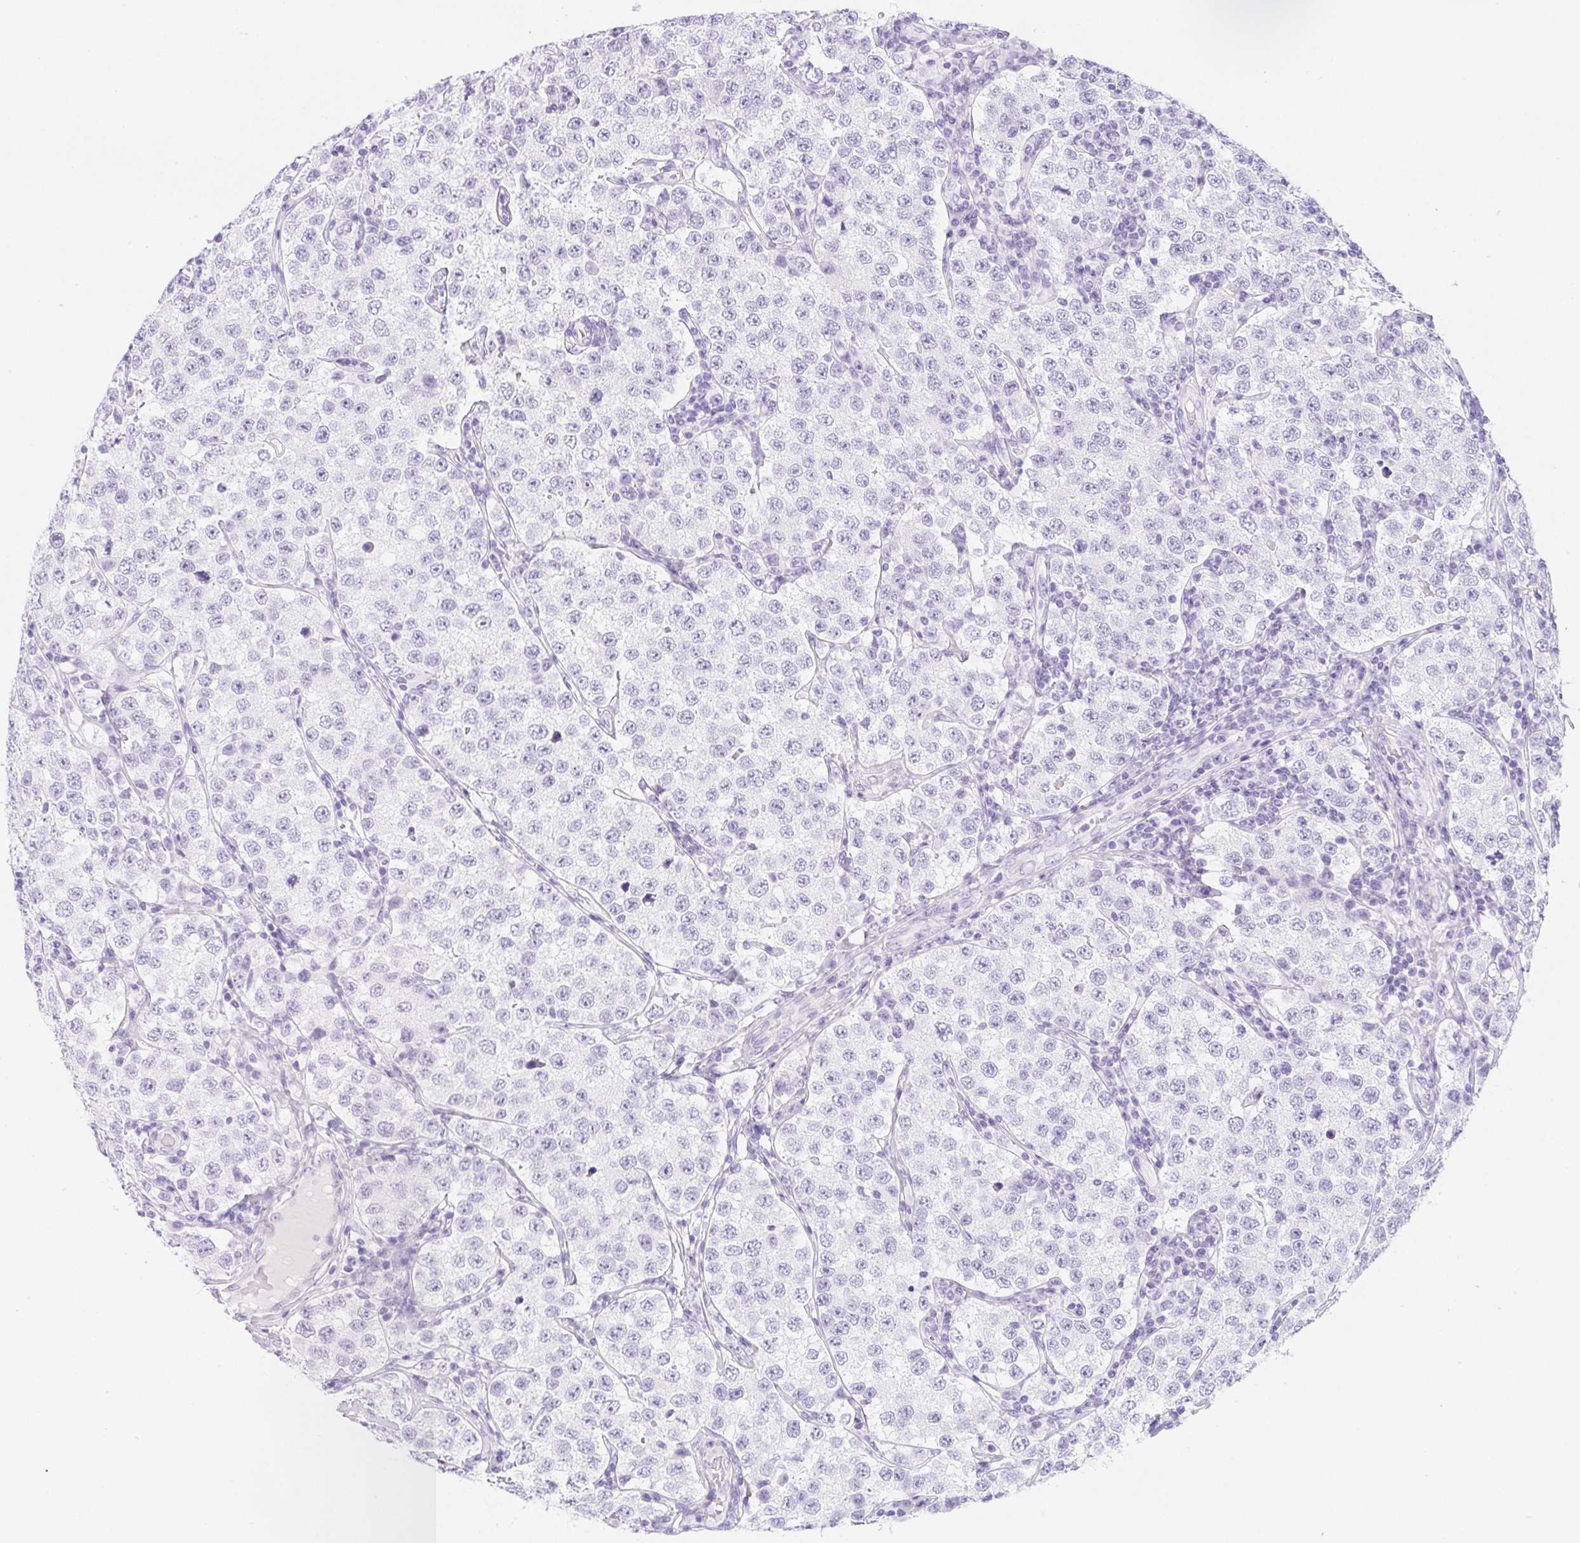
{"staining": {"intensity": "negative", "quantity": "none", "location": "none"}, "tissue": "testis cancer", "cell_type": "Tumor cells", "image_type": "cancer", "snomed": [{"axis": "morphology", "description": "Seminoma, NOS"}, {"axis": "topography", "description": "Testis"}], "caption": "IHC micrograph of human testis seminoma stained for a protein (brown), which exhibits no positivity in tumor cells.", "gene": "CYP21A2", "patient": {"sex": "male", "age": 34}}